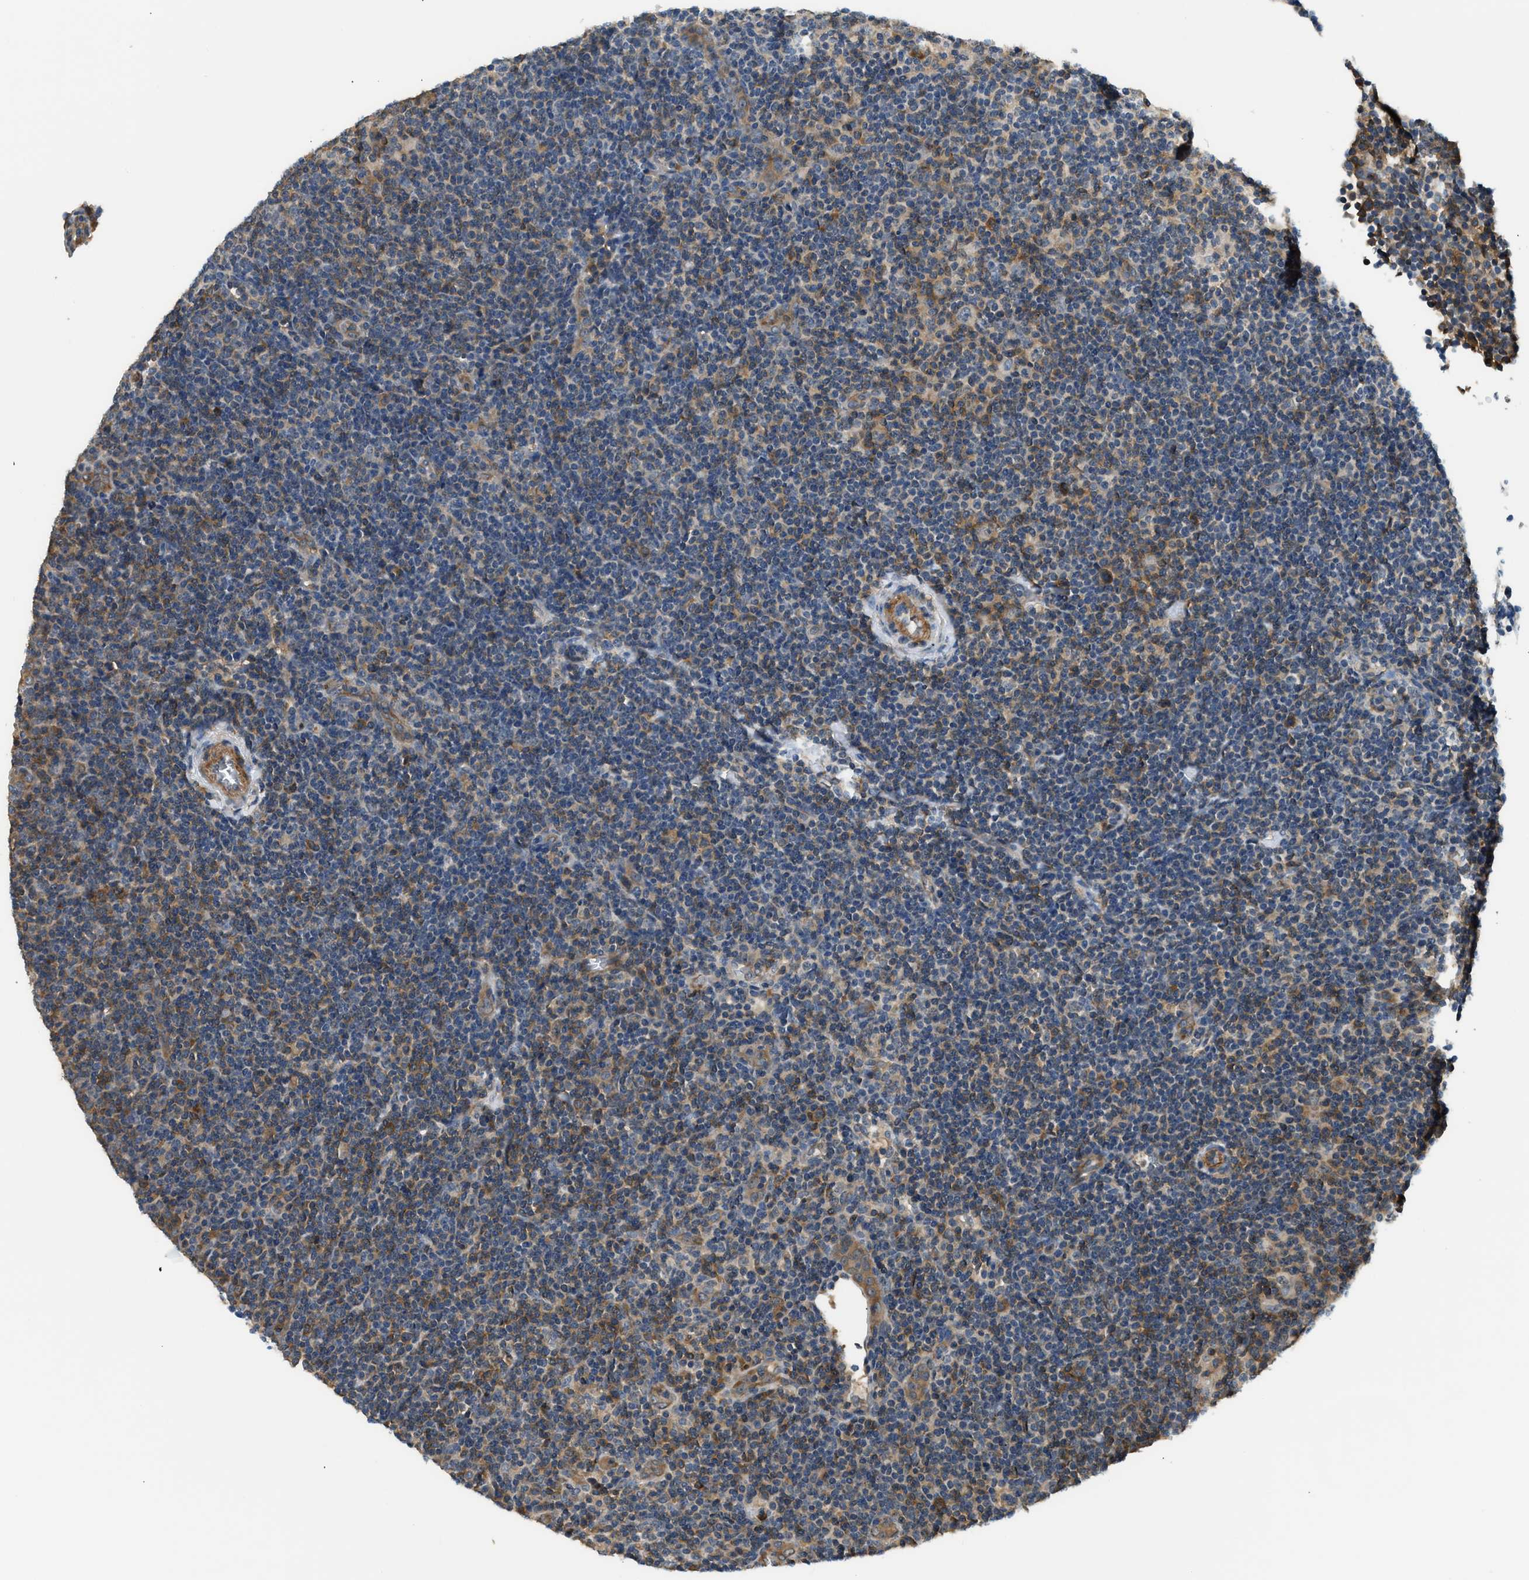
{"staining": {"intensity": "weak", "quantity": "25%-75%", "location": "cytoplasmic/membranous"}, "tissue": "lymphoma", "cell_type": "Tumor cells", "image_type": "cancer", "snomed": [{"axis": "morphology", "description": "Hodgkin's disease, NOS"}, {"axis": "topography", "description": "Lymph node"}], "caption": "Lymphoma stained with a brown dye displays weak cytoplasmic/membranous positive staining in about 25%-75% of tumor cells.", "gene": "CBLB", "patient": {"sex": "female", "age": 57}}